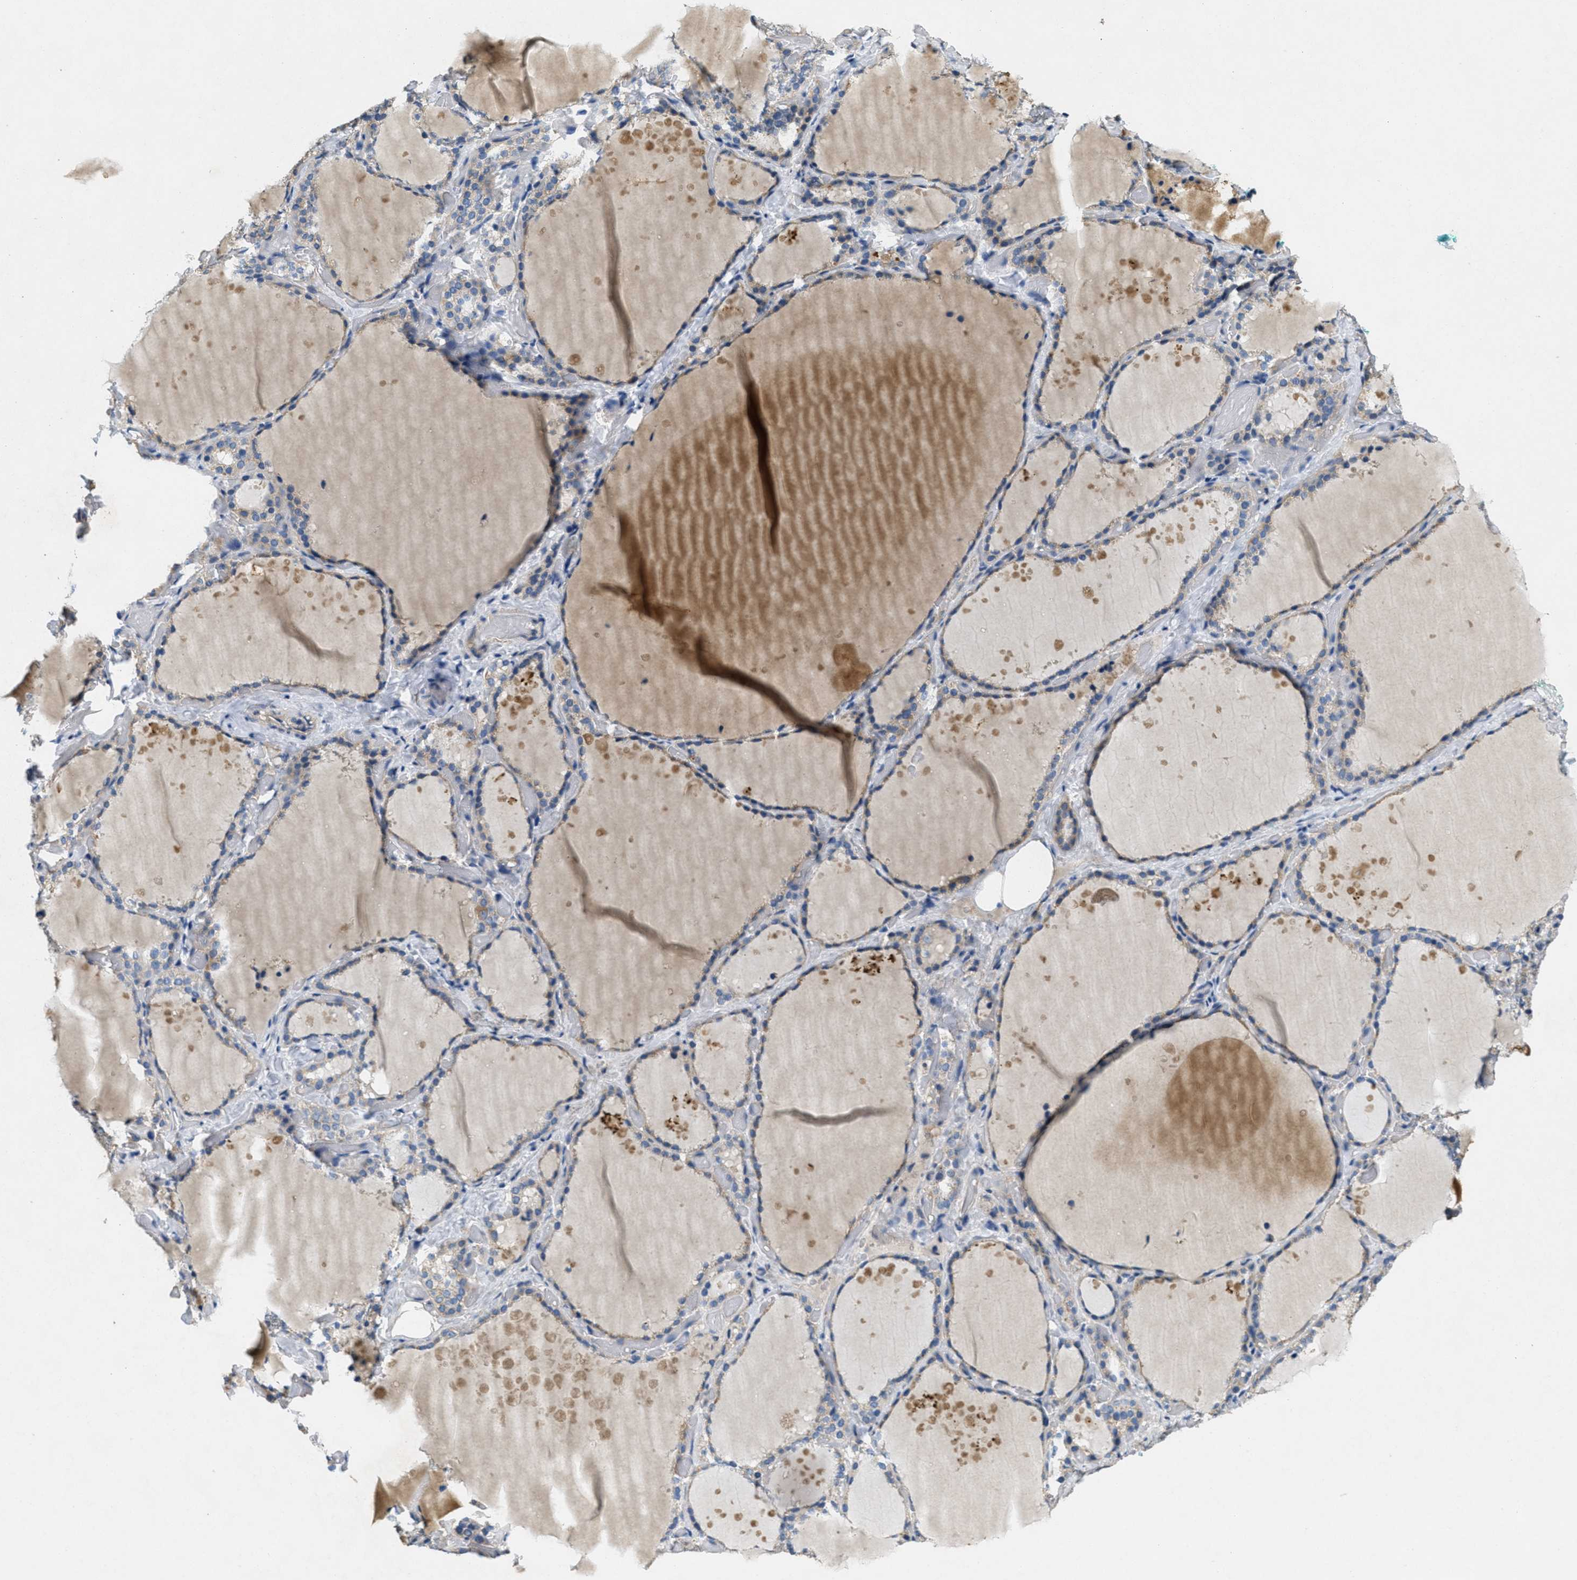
{"staining": {"intensity": "moderate", "quantity": "25%-75%", "location": "cytoplasmic/membranous"}, "tissue": "thyroid gland", "cell_type": "Glandular cells", "image_type": "normal", "snomed": [{"axis": "morphology", "description": "Normal tissue, NOS"}, {"axis": "topography", "description": "Thyroid gland"}], "caption": "Immunohistochemistry (IHC) of benign human thyroid gland shows medium levels of moderate cytoplasmic/membranous expression in about 25%-75% of glandular cells.", "gene": "TOMM70", "patient": {"sex": "female", "age": 44}}